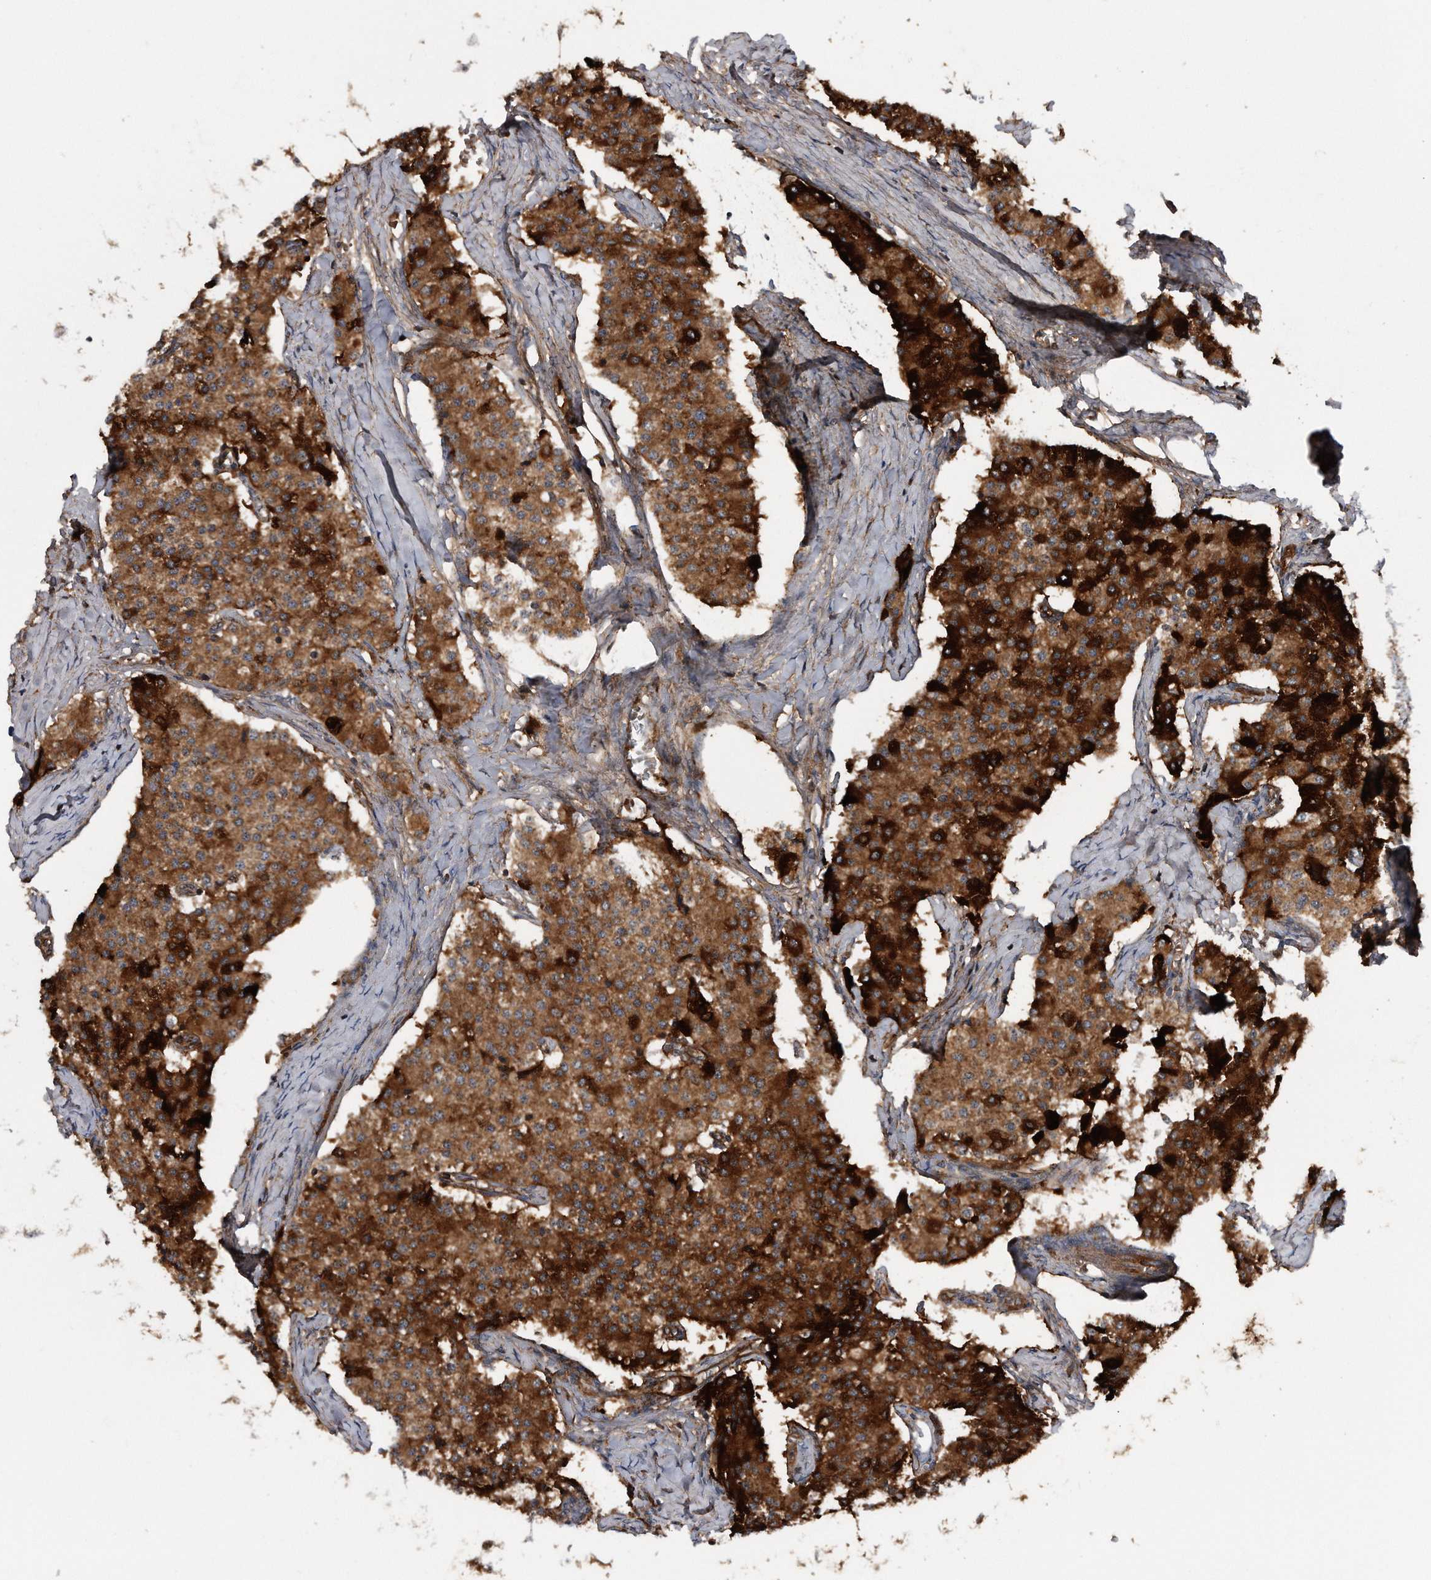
{"staining": {"intensity": "strong", "quantity": ">75%", "location": "cytoplasmic/membranous"}, "tissue": "carcinoid", "cell_type": "Tumor cells", "image_type": "cancer", "snomed": [{"axis": "morphology", "description": "Carcinoid, malignant, NOS"}, {"axis": "topography", "description": "Colon"}], "caption": "Immunohistochemical staining of human carcinoid demonstrates strong cytoplasmic/membranous protein staining in approximately >75% of tumor cells. Immunohistochemistry stains the protein of interest in brown and the nuclei are stained blue.", "gene": "KCND3", "patient": {"sex": "female", "age": 52}}